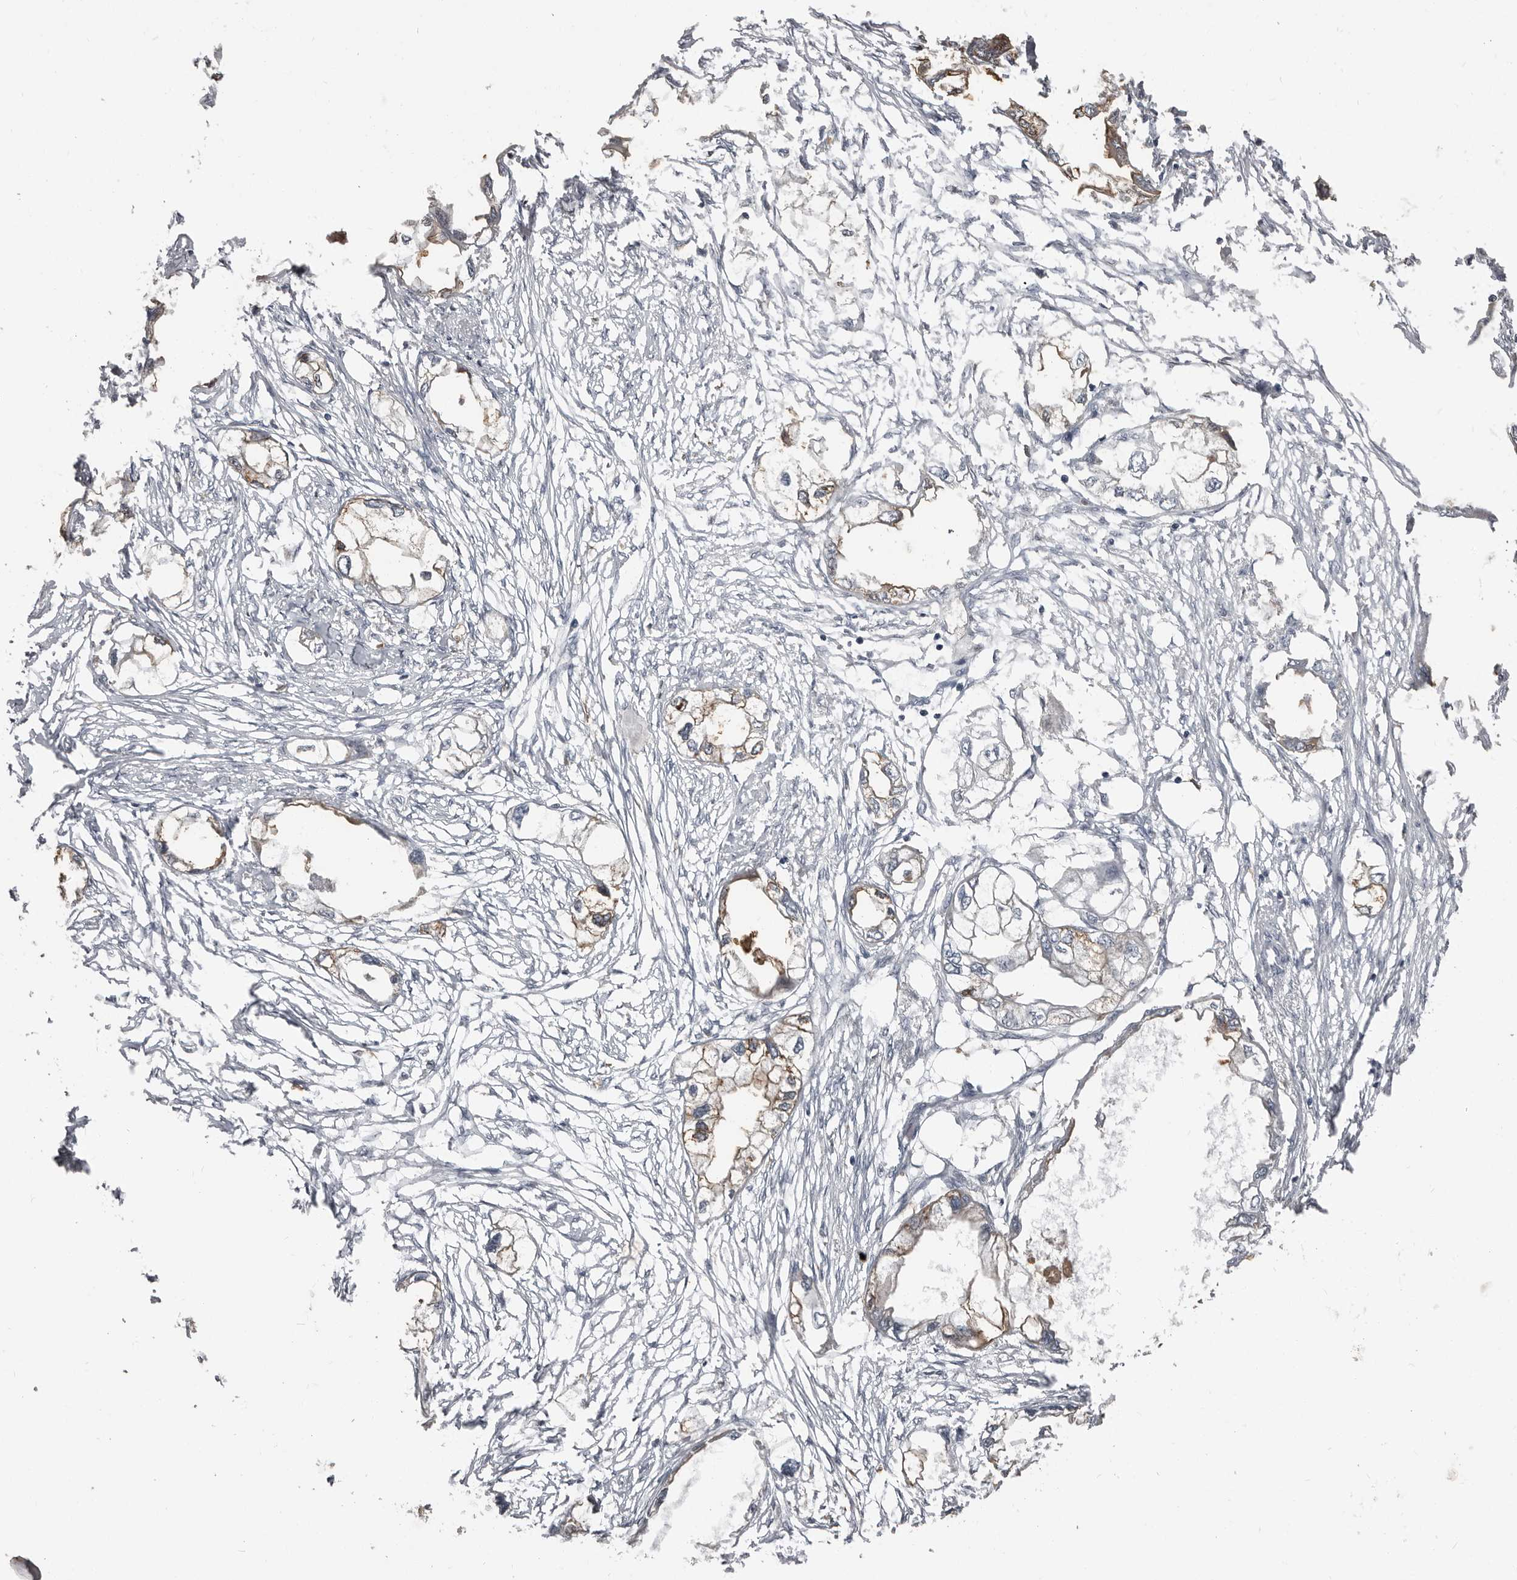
{"staining": {"intensity": "weak", "quantity": "25%-75%", "location": "cytoplasmic/membranous"}, "tissue": "endometrial cancer", "cell_type": "Tumor cells", "image_type": "cancer", "snomed": [{"axis": "morphology", "description": "Adenocarcinoma, NOS"}, {"axis": "morphology", "description": "Adenocarcinoma, metastatic, NOS"}, {"axis": "topography", "description": "Adipose tissue"}, {"axis": "topography", "description": "Endometrium"}], "caption": "Tumor cells reveal low levels of weak cytoplasmic/membranous staining in about 25%-75% of cells in human metastatic adenocarcinoma (endometrial). (IHC, brightfield microscopy, high magnification).", "gene": "KCNJ8", "patient": {"sex": "female", "age": 67}}